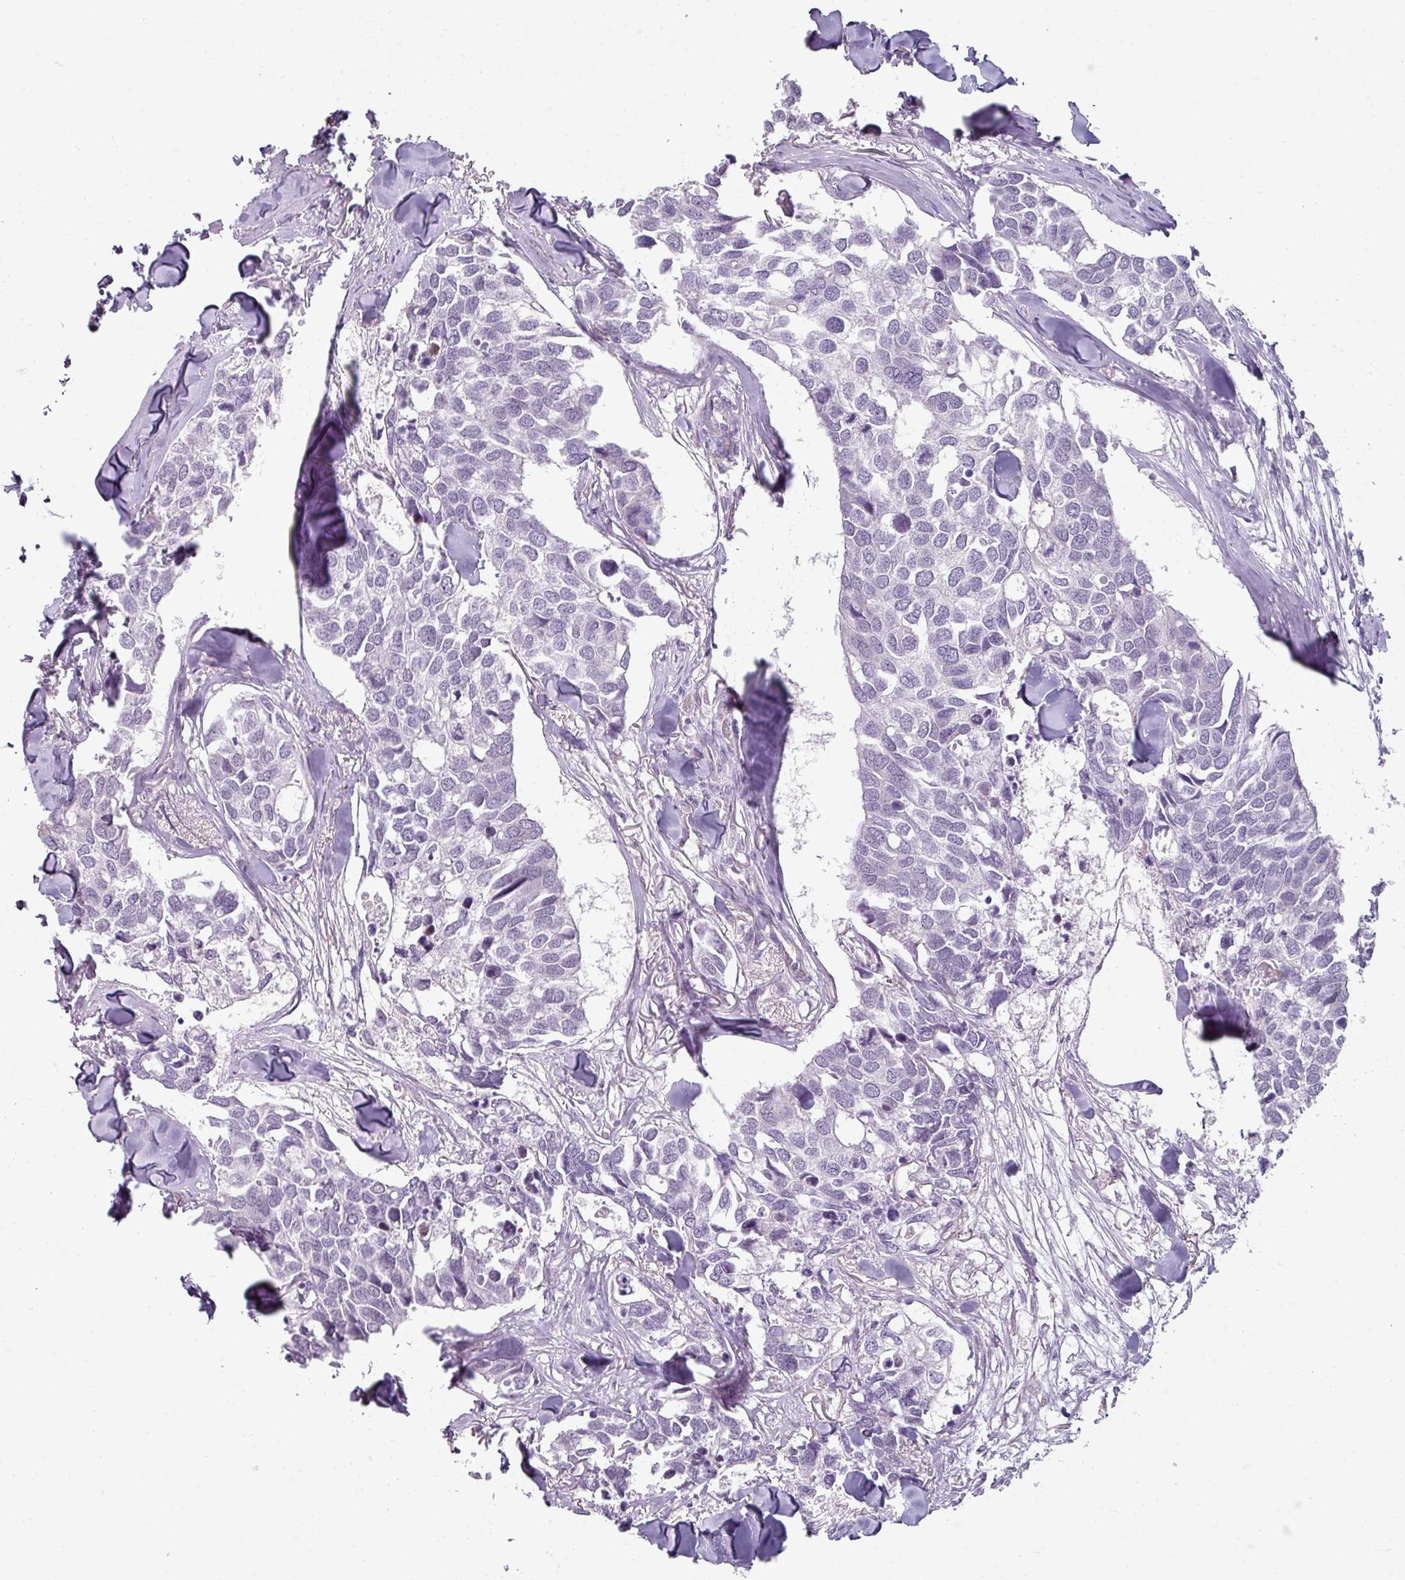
{"staining": {"intensity": "negative", "quantity": "none", "location": "none"}, "tissue": "breast cancer", "cell_type": "Tumor cells", "image_type": "cancer", "snomed": [{"axis": "morphology", "description": "Duct carcinoma"}, {"axis": "topography", "description": "Breast"}], "caption": "Tumor cells show no significant expression in breast cancer (invasive ductal carcinoma).", "gene": "C19orf33", "patient": {"sex": "female", "age": 83}}